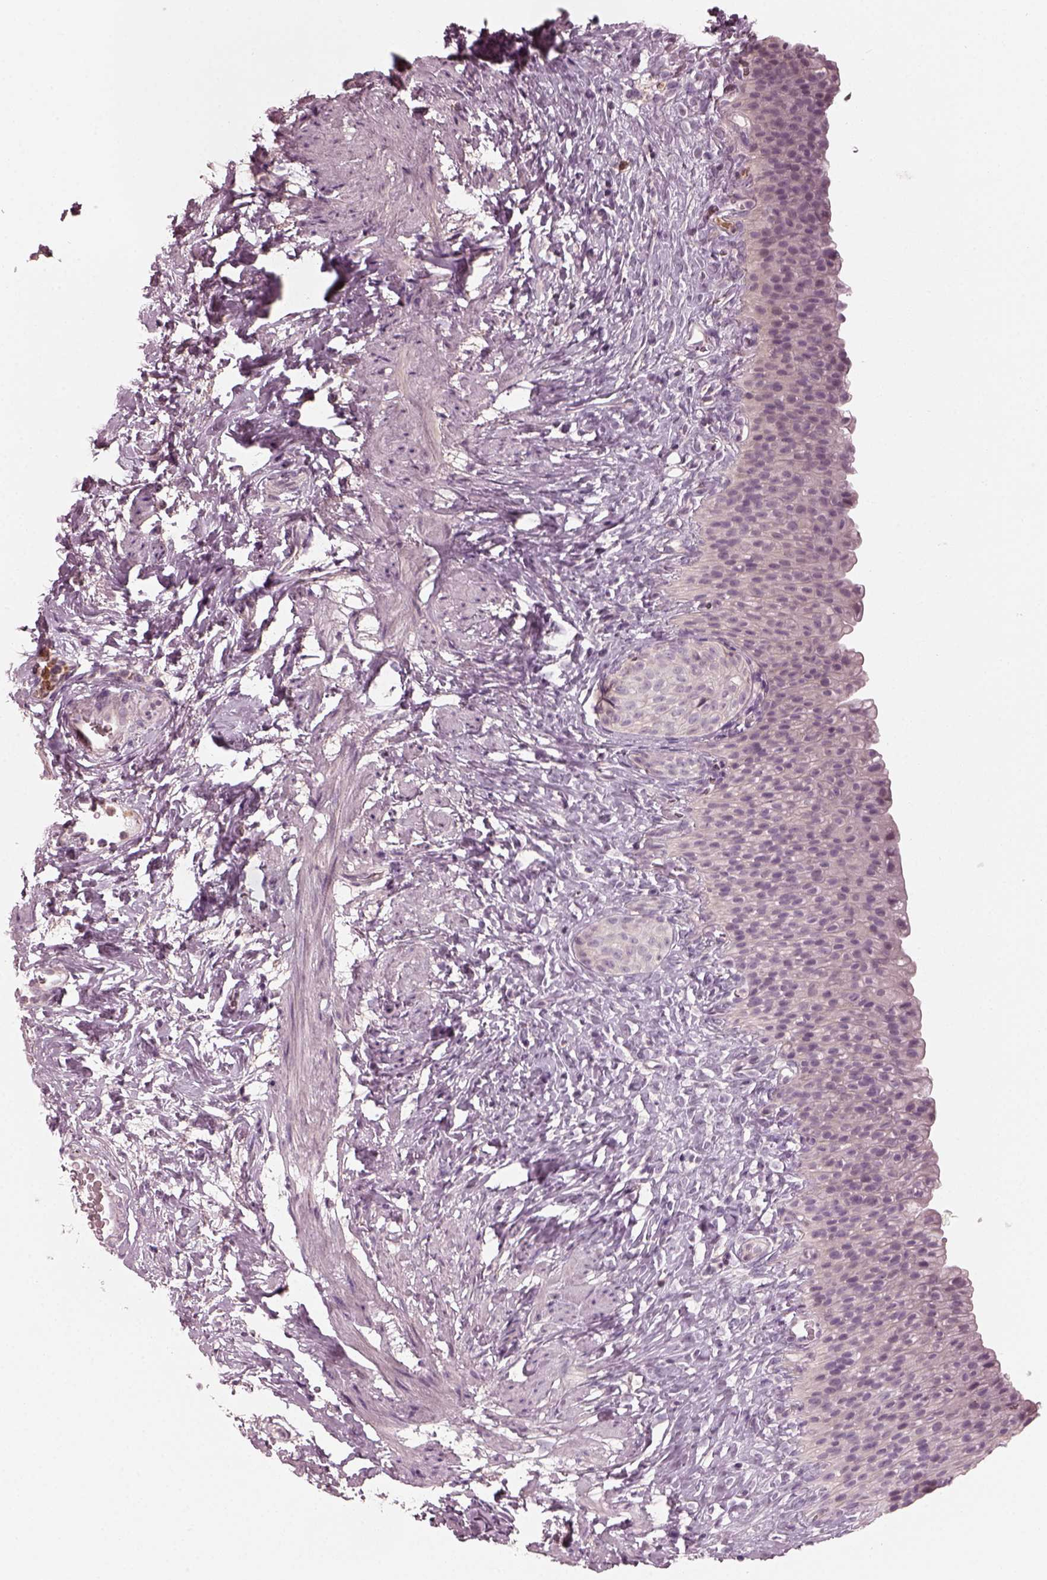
{"staining": {"intensity": "negative", "quantity": "none", "location": "none"}, "tissue": "urinary bladder", "cell_type": "Urothelial cells", "image_type": "normal", "snomed": [{"axis": "morphology", "description": "Normal tissue, NOS"}, {"axis": "topography", "description": "Urinary bladder"}], "caption": "IHC histopathology image of normal urinary bladder stained for a protein (brown), which displays no positivity in urothelial cells.", "gene": "CHIT1", "patient": {"sex": "male", "age": 76}}